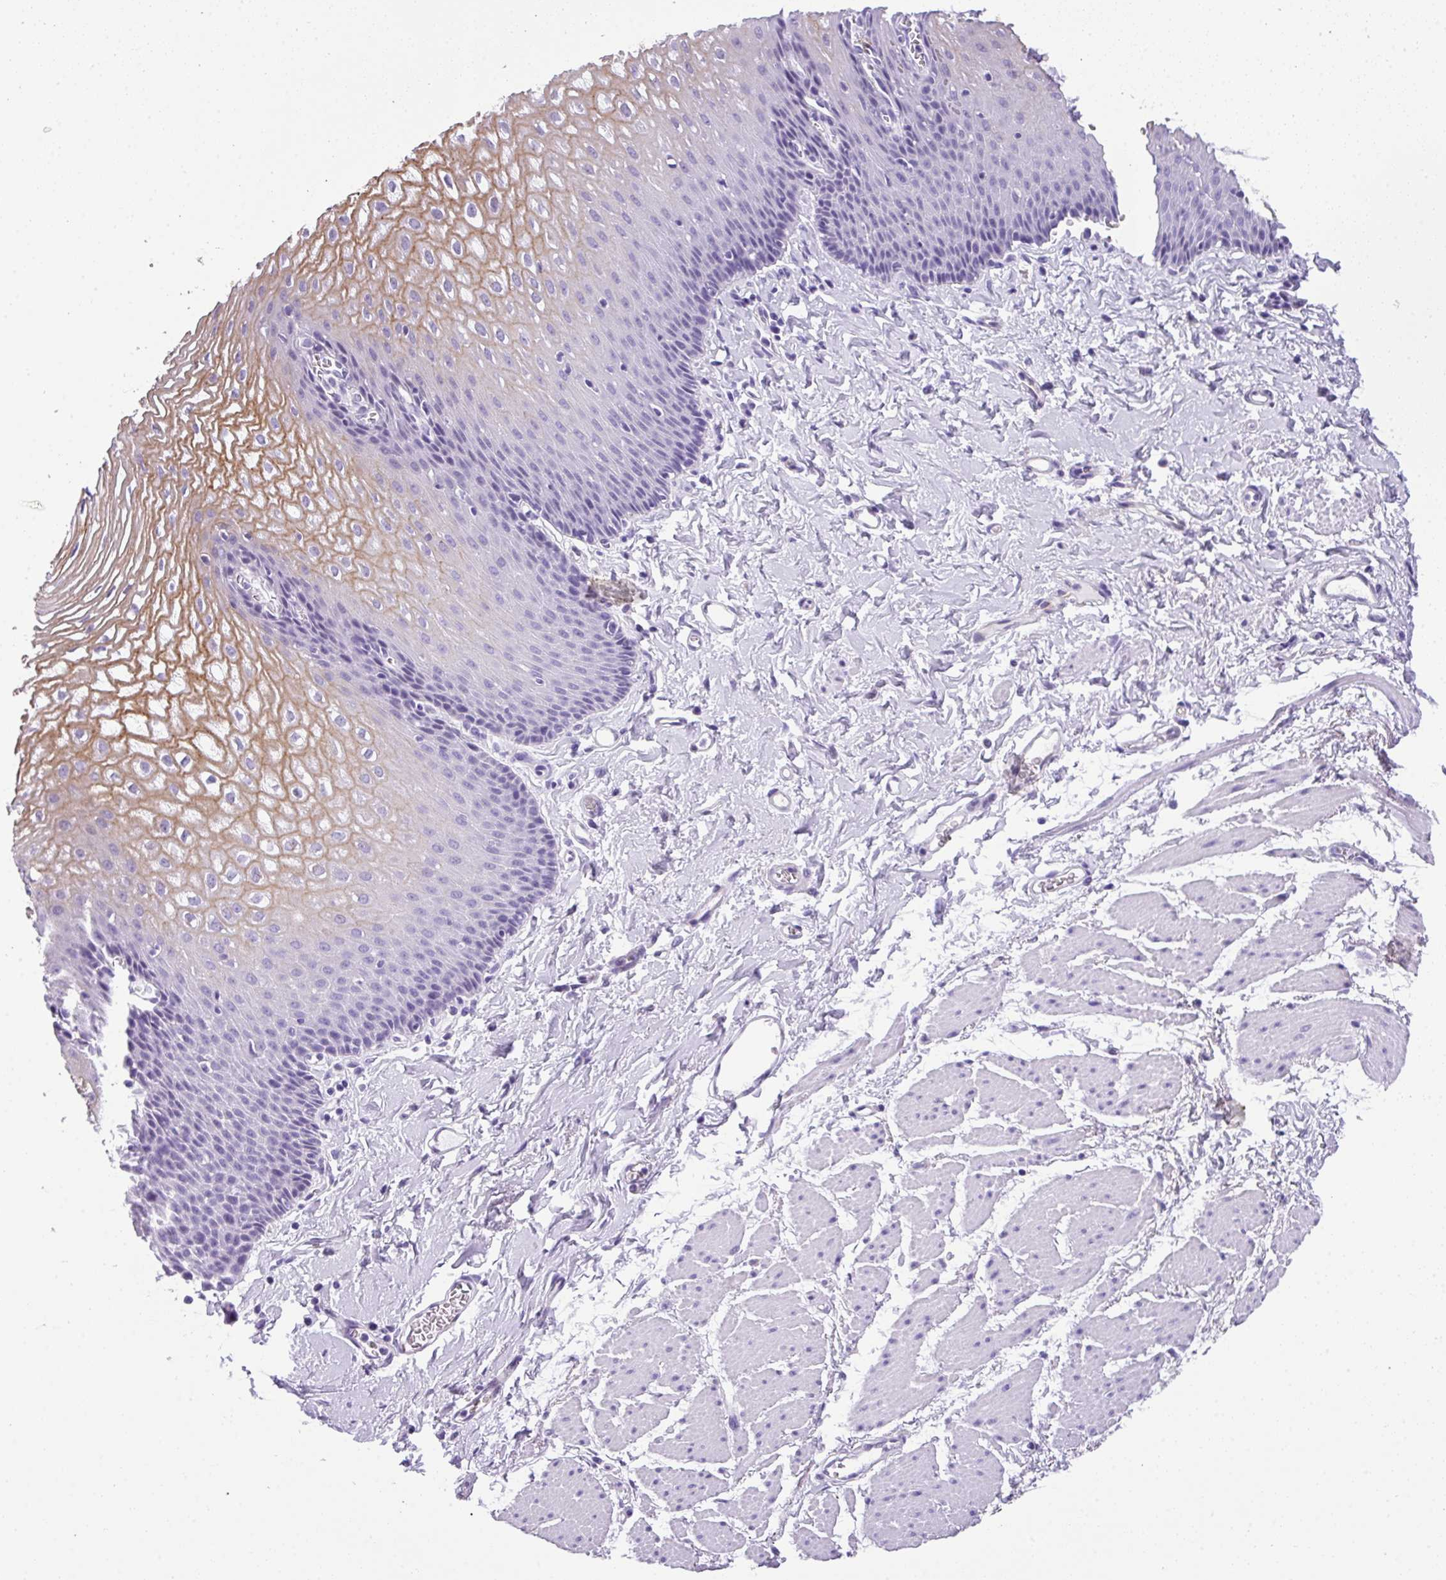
{"staining": {"intensity": "moderate", "quantity": "25%-75%", "location": "cytoplasmic/membranous"}, "tissue": "esophagus", "cell_type": "Squamous epithelial cells", "image_type": "normal", "snomed": [{"axis": "morphology", "description": "Normal tissue, NOS"}, {"axis": "topography", "description": "Esophagus"}], "caption": "Squamous epithelial cells exhibit moderate cytoplasmic/membranous staining in approximately 25%-75% of cells in unremarkable esophagus. Nuclei are stained in blue.", "gene": "MUC21", "patient": {"sex": "male", "age": 70}}